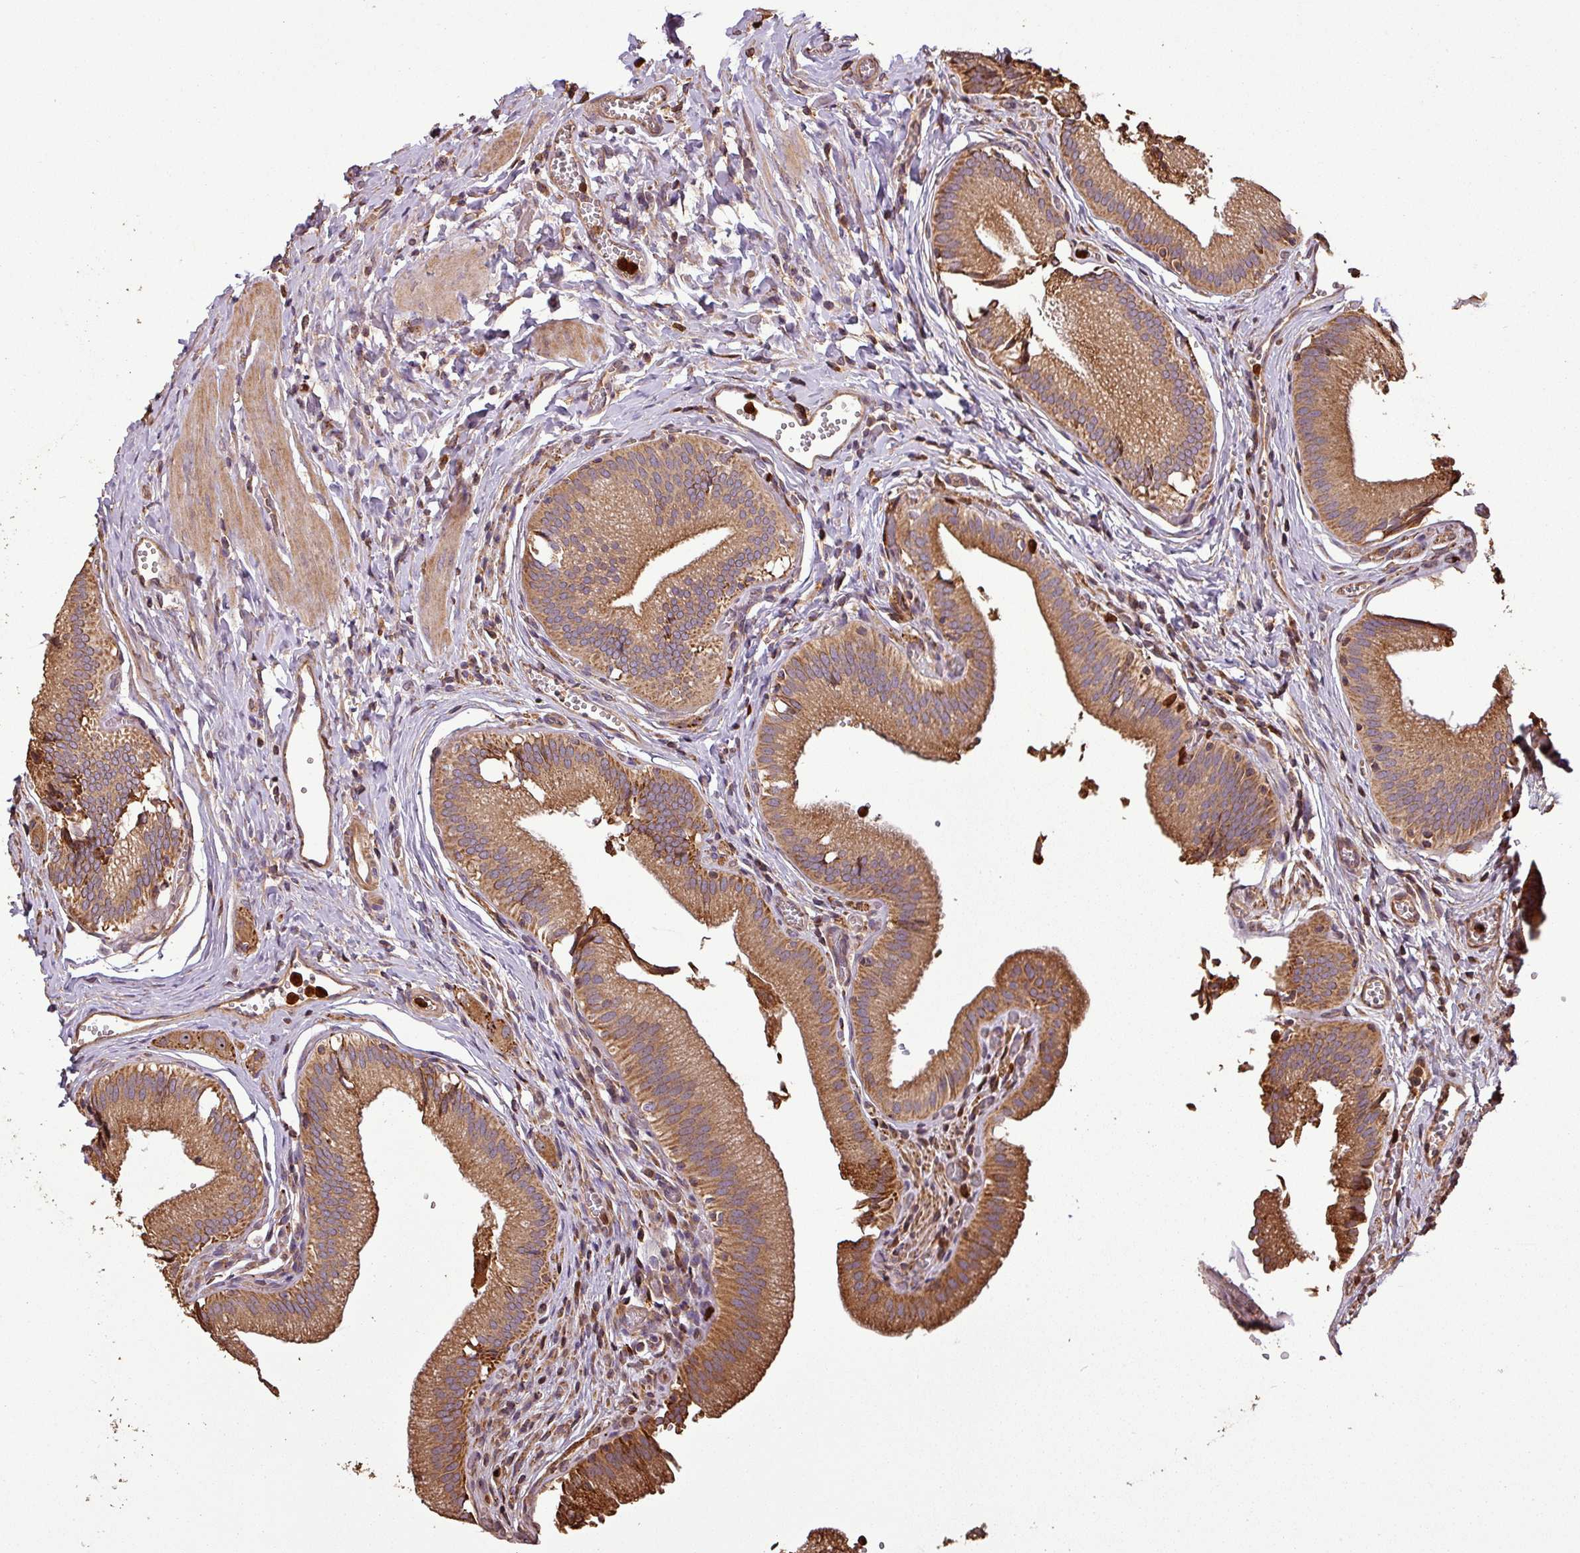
{"staining": {"intensity": "strong", "quantity": ">75%", "location": "cytoplasmic/membranous"}, "tissue": "gallbladder", "cell_type": "Glandular cells", "image_type": "normal", "snomed": [{"axis": "morphology", "description": "Normal tissue, NOS"}, {"axis": "topography", "description": "Gallbladder"}, {"axis": "topography", "description": "Peripheral nerve tissue"}], "caption": "Brown immunohistochemical staining in benign human gallbladder displays strong cytoplasmic/membranous staining in approximately >75% of glandular cells.", "gene": "PLEKHM1", "patient": {"sex": "male", "age": 17}}